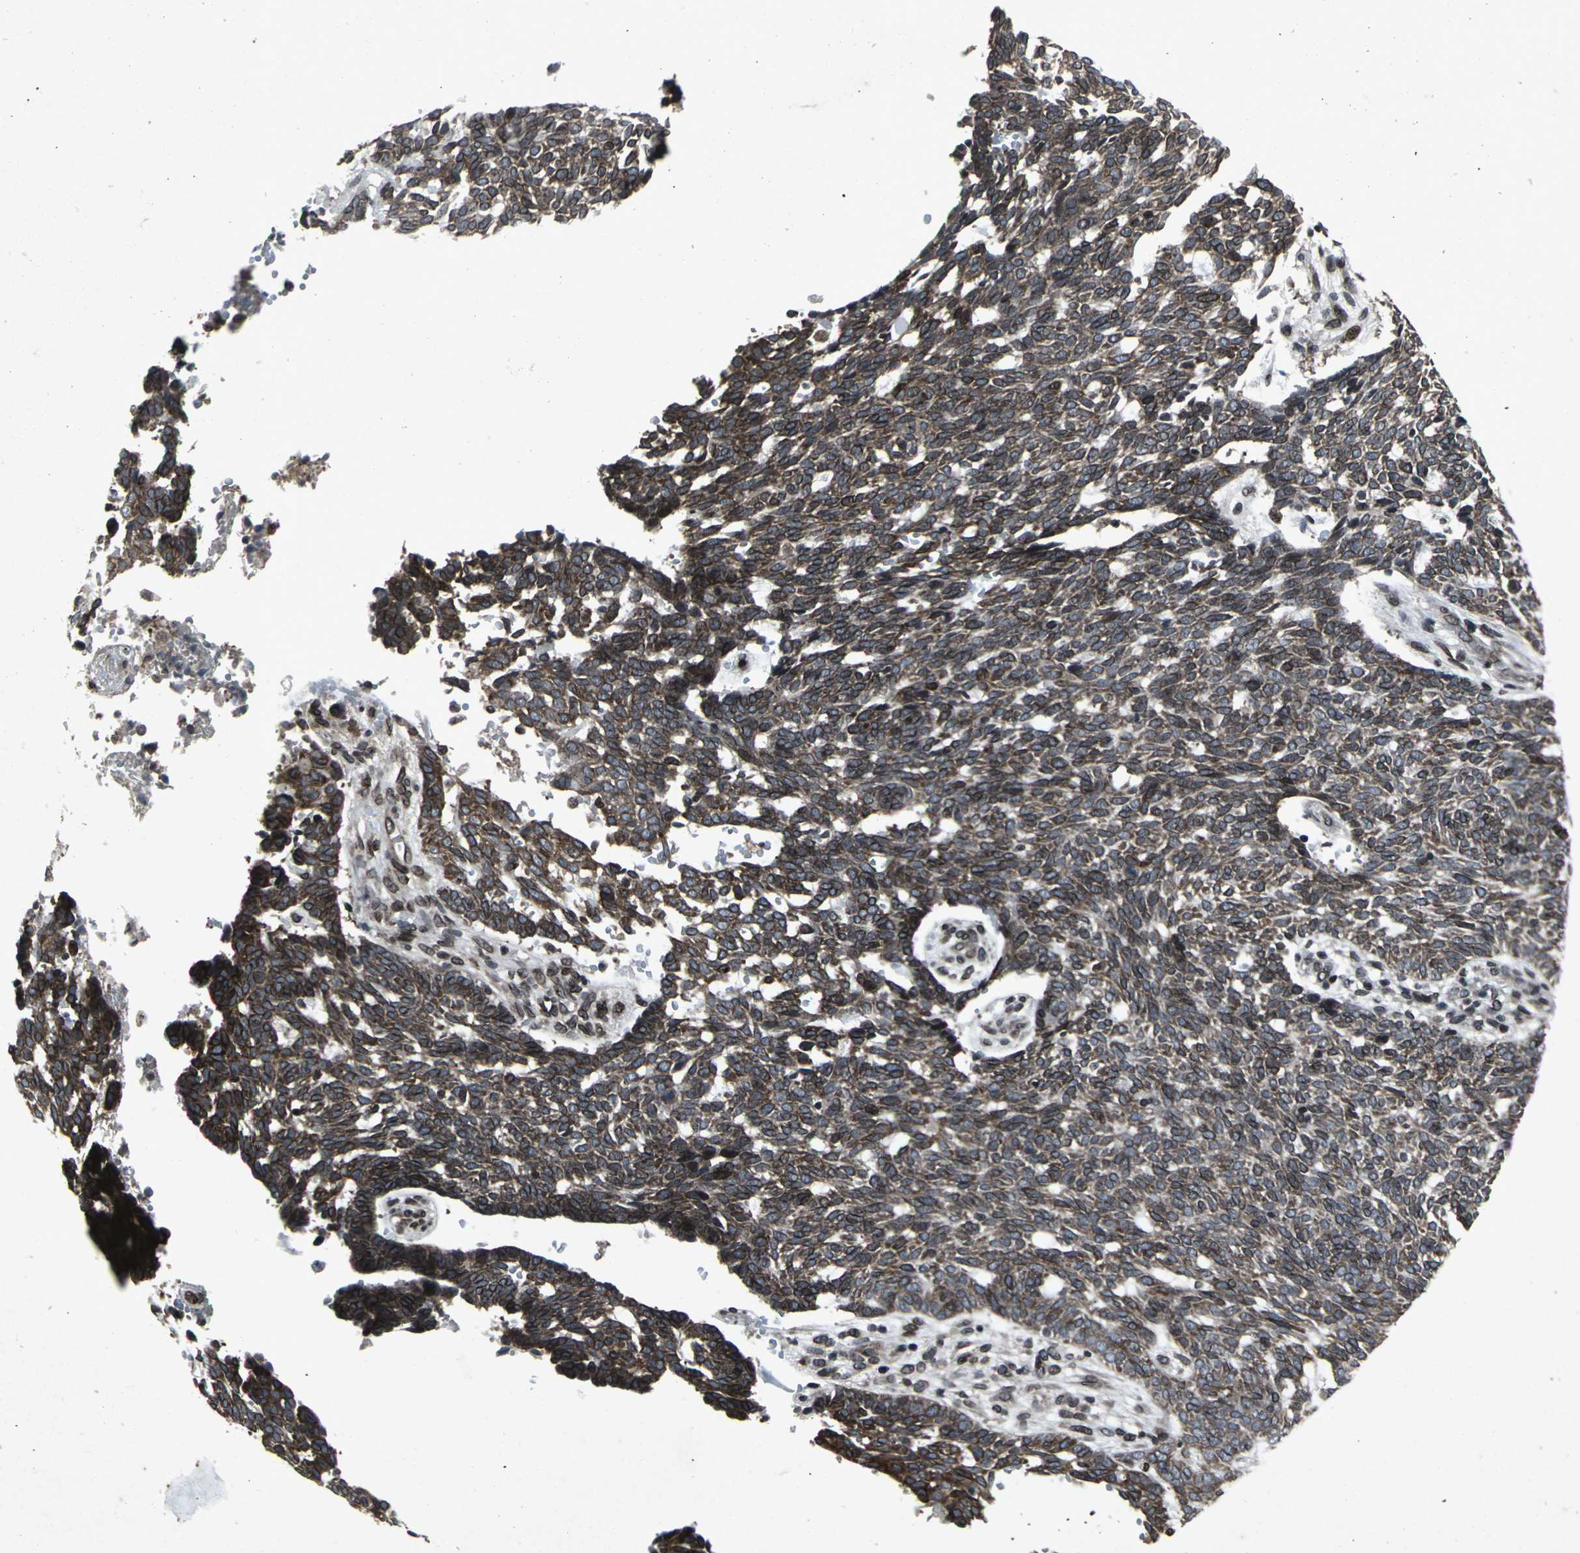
{"staining": {"intensity": "strong", "quantity": ">75%", "location": "cytoplasmic/membranous,nuclear"}, "tissue": "skin cancer", "cell_type": "Tumor cells", "image_type": "cancer", "snomed": [{"axis": "morphology", "description": "Normal tissue, NOS"}, {"axis": "morphology", "description": "Basal cell carcinoma"}, {"axis": "topography", "description": "Skin"}], "caption": "The histopathology image exhibits staining of skin cancer, revealing strong cytoplasmic/membranous and nuclear protein expression (brown color) within tumor cells.", "gene": "SH2B3", "patient": {"sex": "male", "age": 87}}